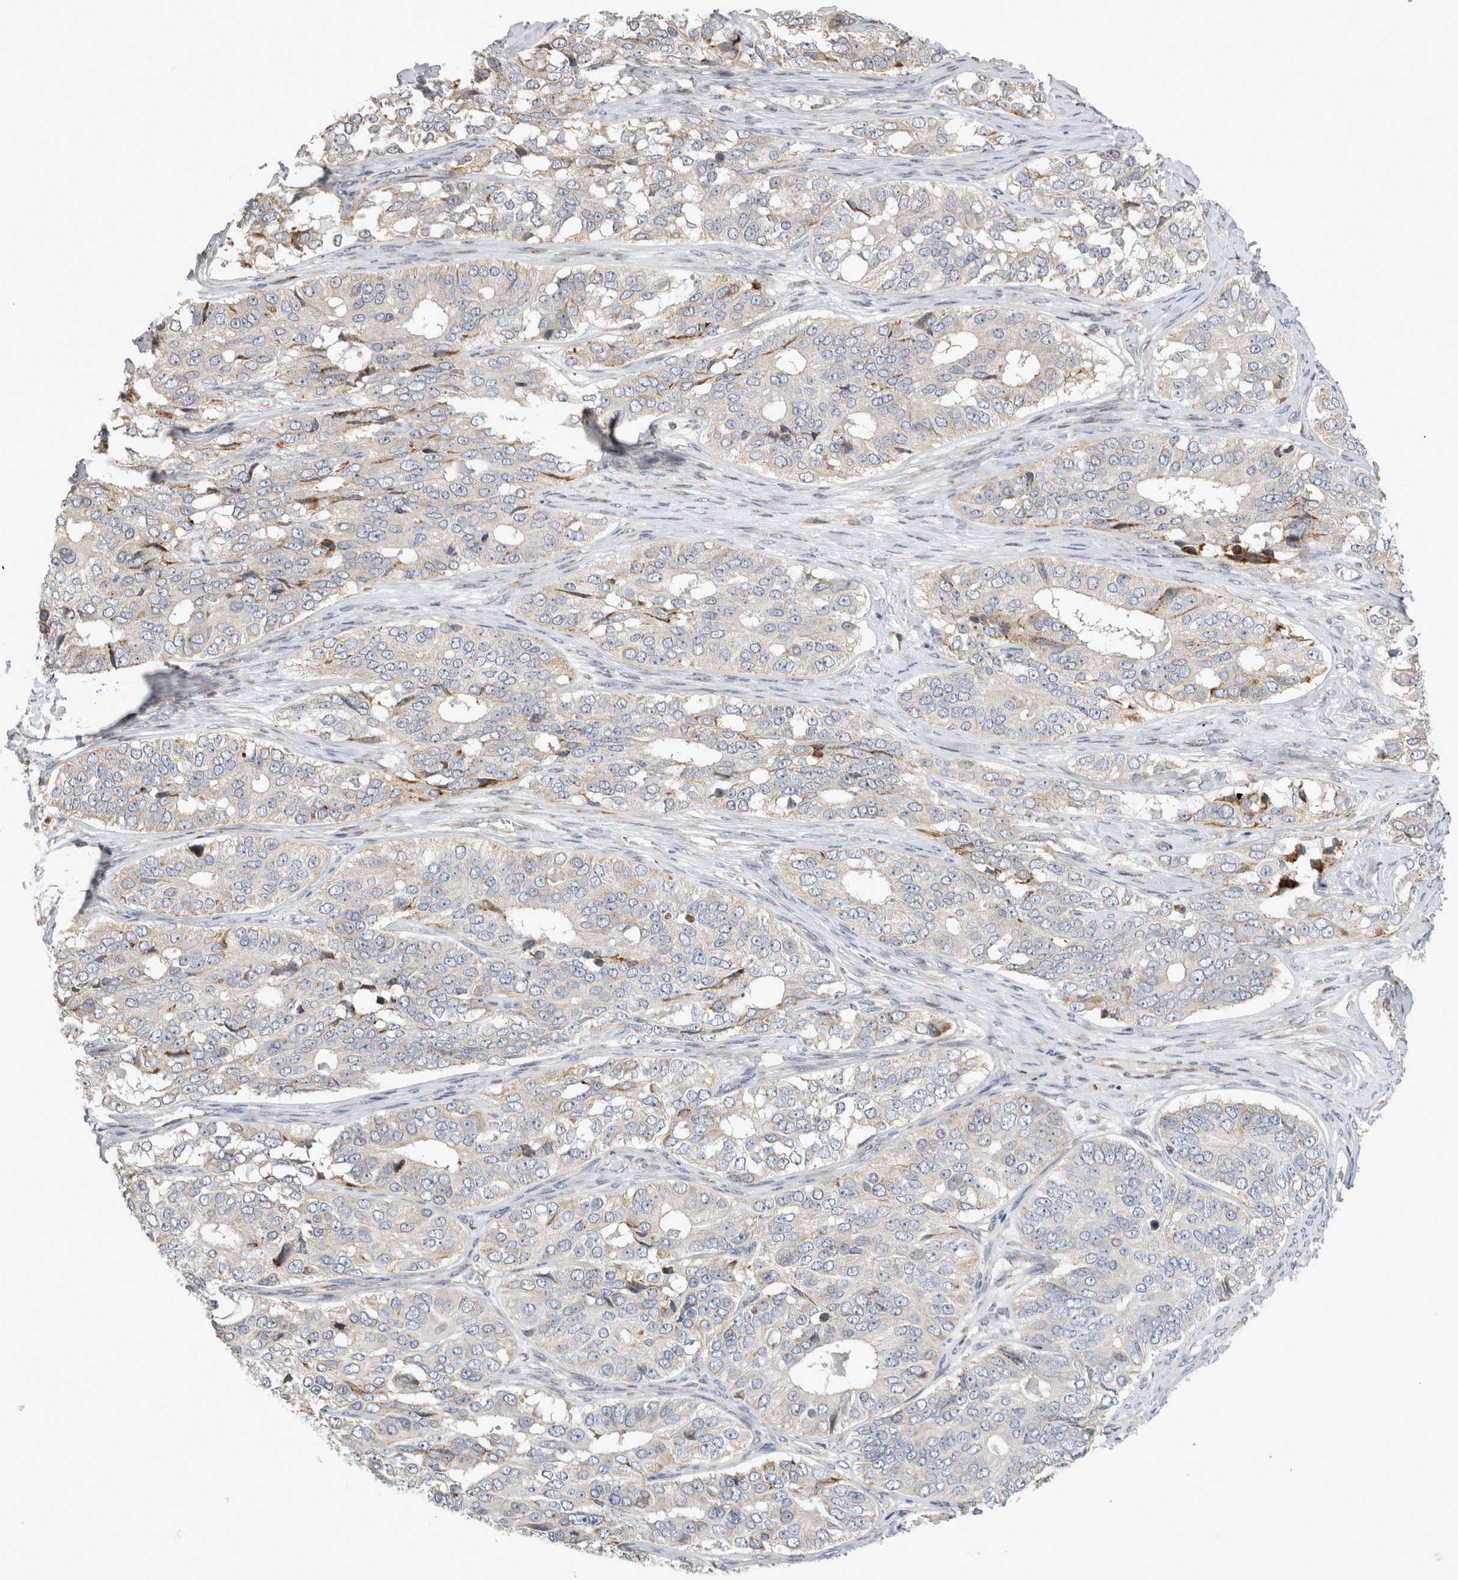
{"staining": {"intensity": "negative", "quantity": "none", "location": "none"}, "tissue": "ovarian cancer", "cell_type": "Tumor cells", "image_type": "cancer", "snomed": [{"axis": "morphology", "description": "Carcinoma, endometroid"}, {"axis": "topography", "description": "Ovary"}], "caption": "Tumor cells are negative for brown protein staining in ovarian cancer (endometroid carcinoma).", "gene": "TRMT9B", "patient": {"sex": "female", "age": 51}}